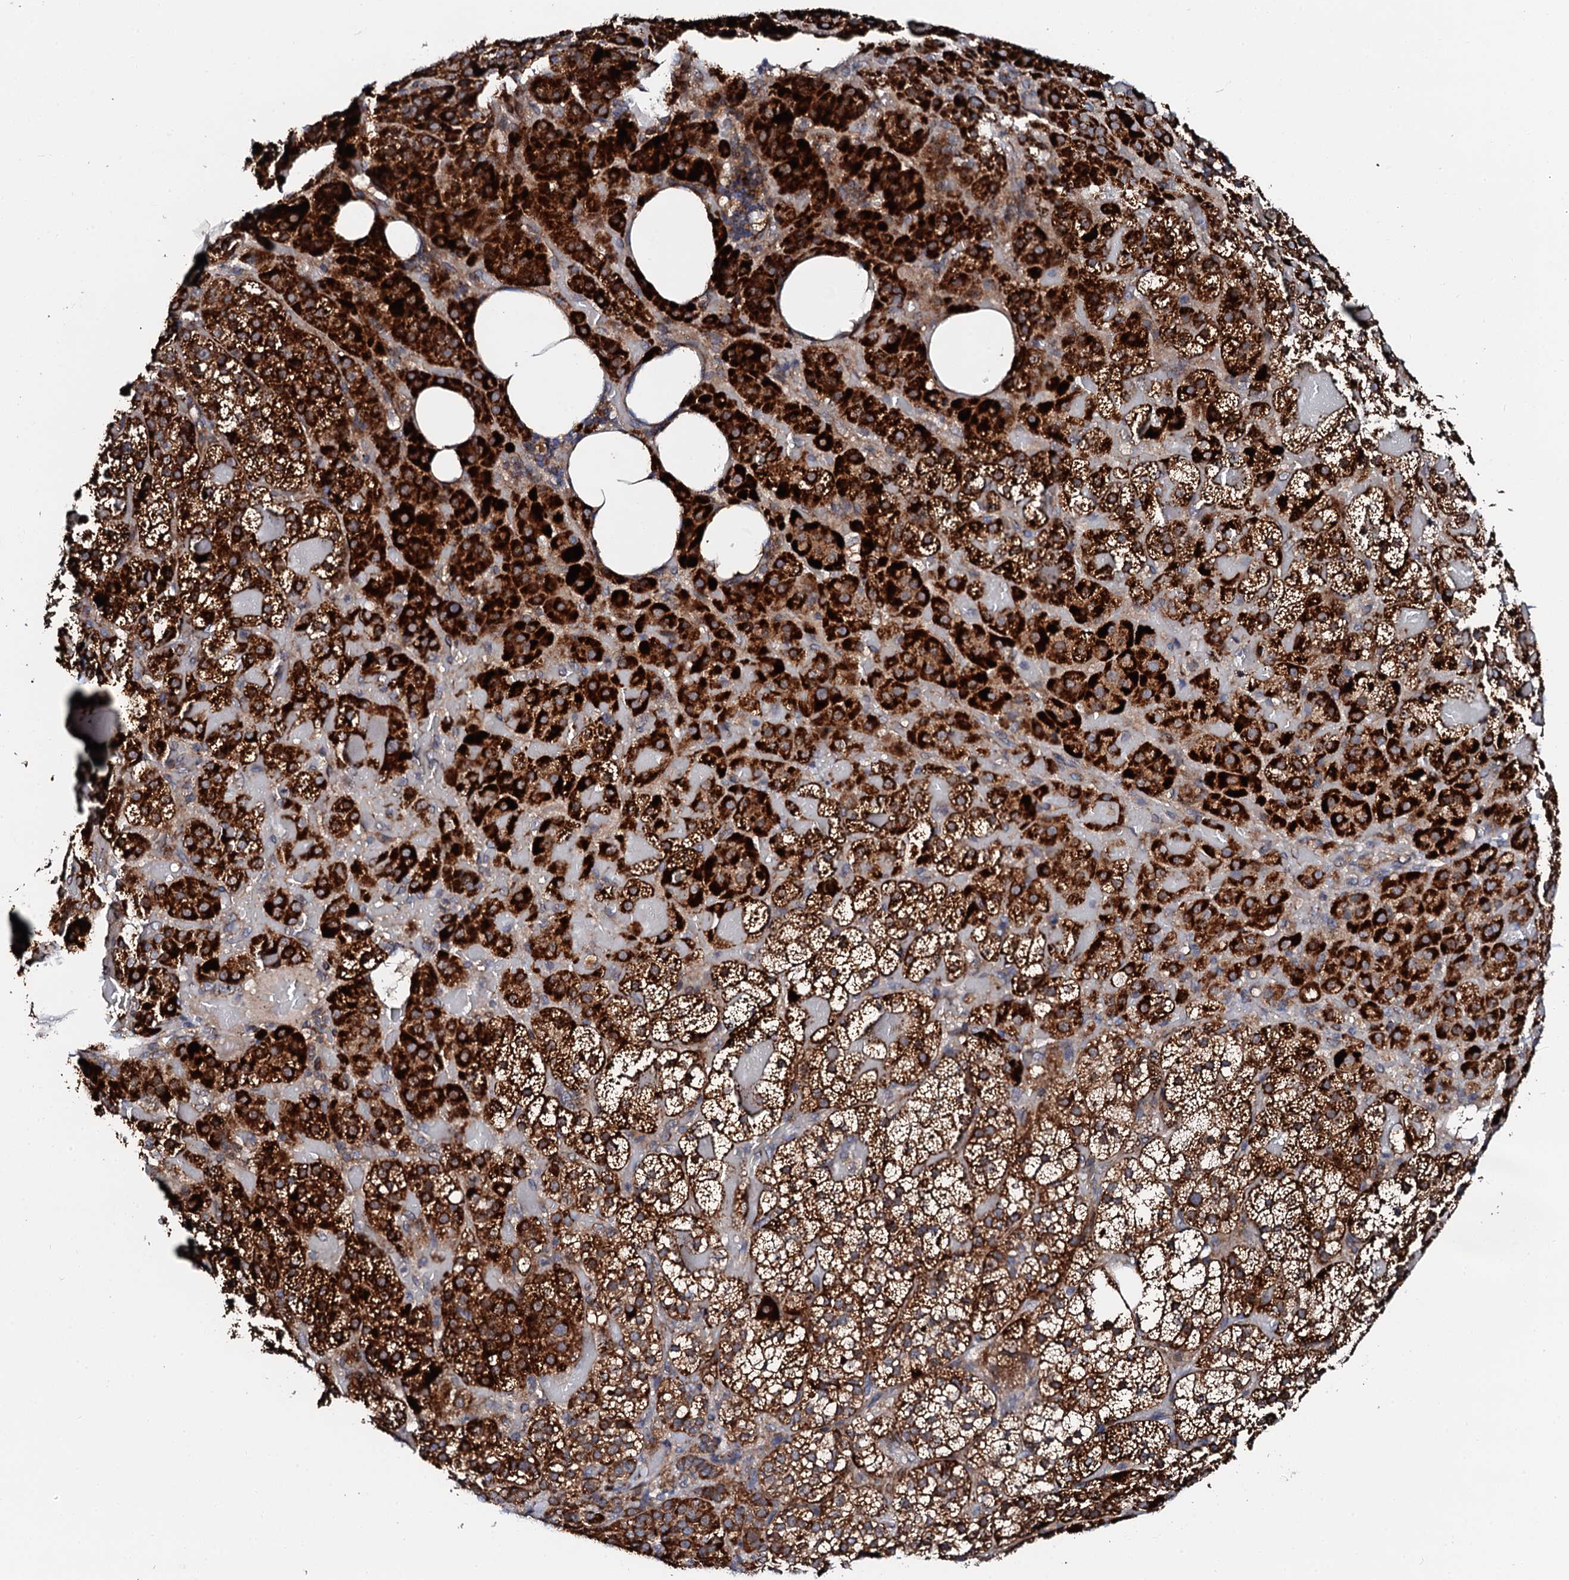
{"staining": {"intensity": "strong", "quantity": ">75%", "location": "cytoplasmic/membranous"}, "tissue": "adrenal gland", "cell_type": "Glandular cells", "image_type": "normal", "snomed": [{"axis": "morphology", "description": "Normal tissue, NOS"}, {"axis": "topography", "description": "Adrenal gland"}], "caption": "DAB (3,3'-diaminobenzidine) immunohistochemical staining of benign human adrenal gland exhibits strong cytoplasmic/membranous protein staining in approximately >75% of glandular cells.", "gene": "UBE3C", "patient": {"sex": "female", "age": 59}}